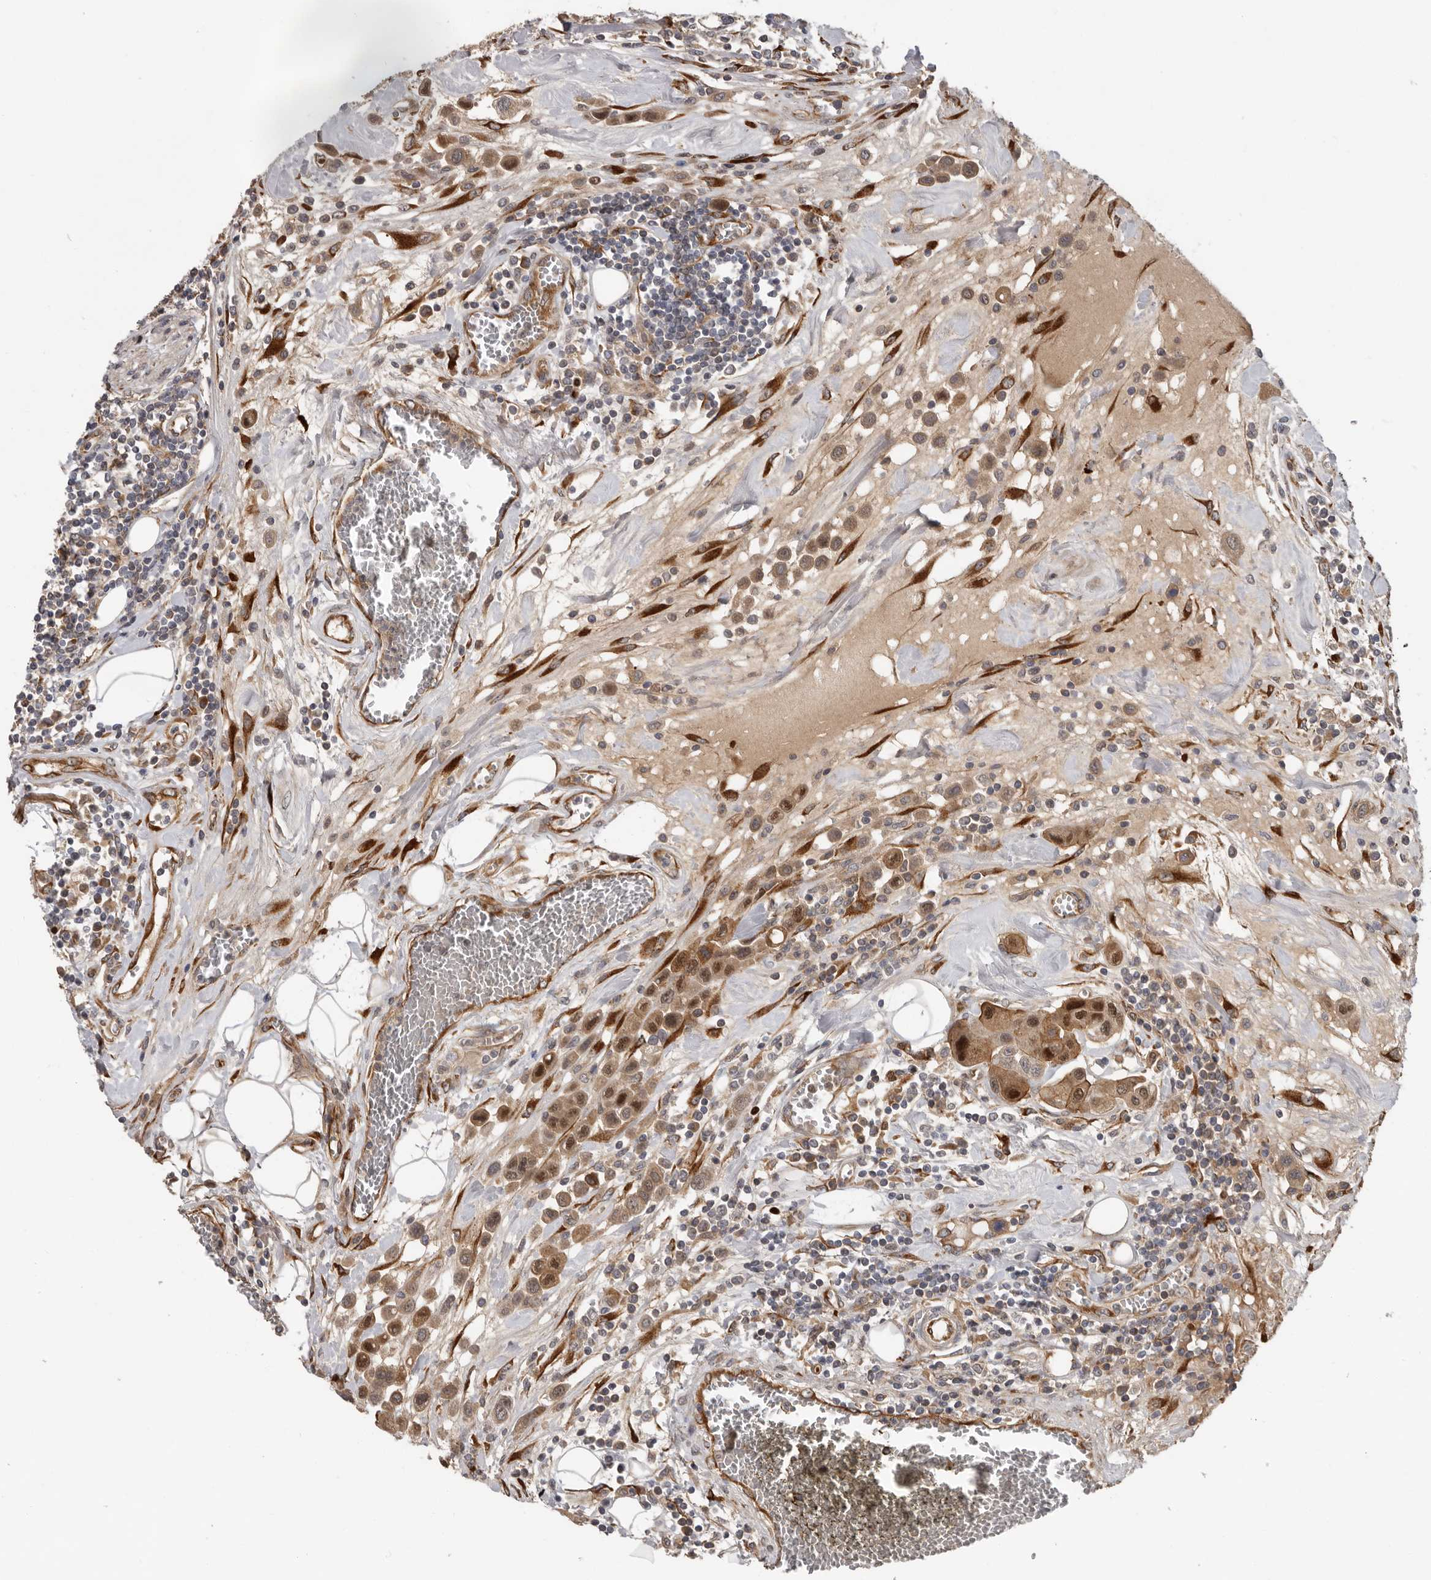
{"staining": {"intensity": "moderate", "quantity": ">75%", "location": "cytoplasmic/membranous,nuclear"}, "tissue": "urothelial cancer", "cell_type": "Tumor cells", "image_type": "cancer", "snomed": [{"axis": "morphology", "description": "Urothelial carcinoma, High grade"}, {"axis": "topography", "description": "Urinary bladder"}], "caption": "Brown immunohistochemical staining in urothelial cancer exhibits moderate cytoplasmic/membranous and nuclear staining in about >75% of tumor cells. (Brightfield microscopy of DAB IHC at high magnification).", "gene": "MTF1", "patient": {"sex": "male", "age": 50}}